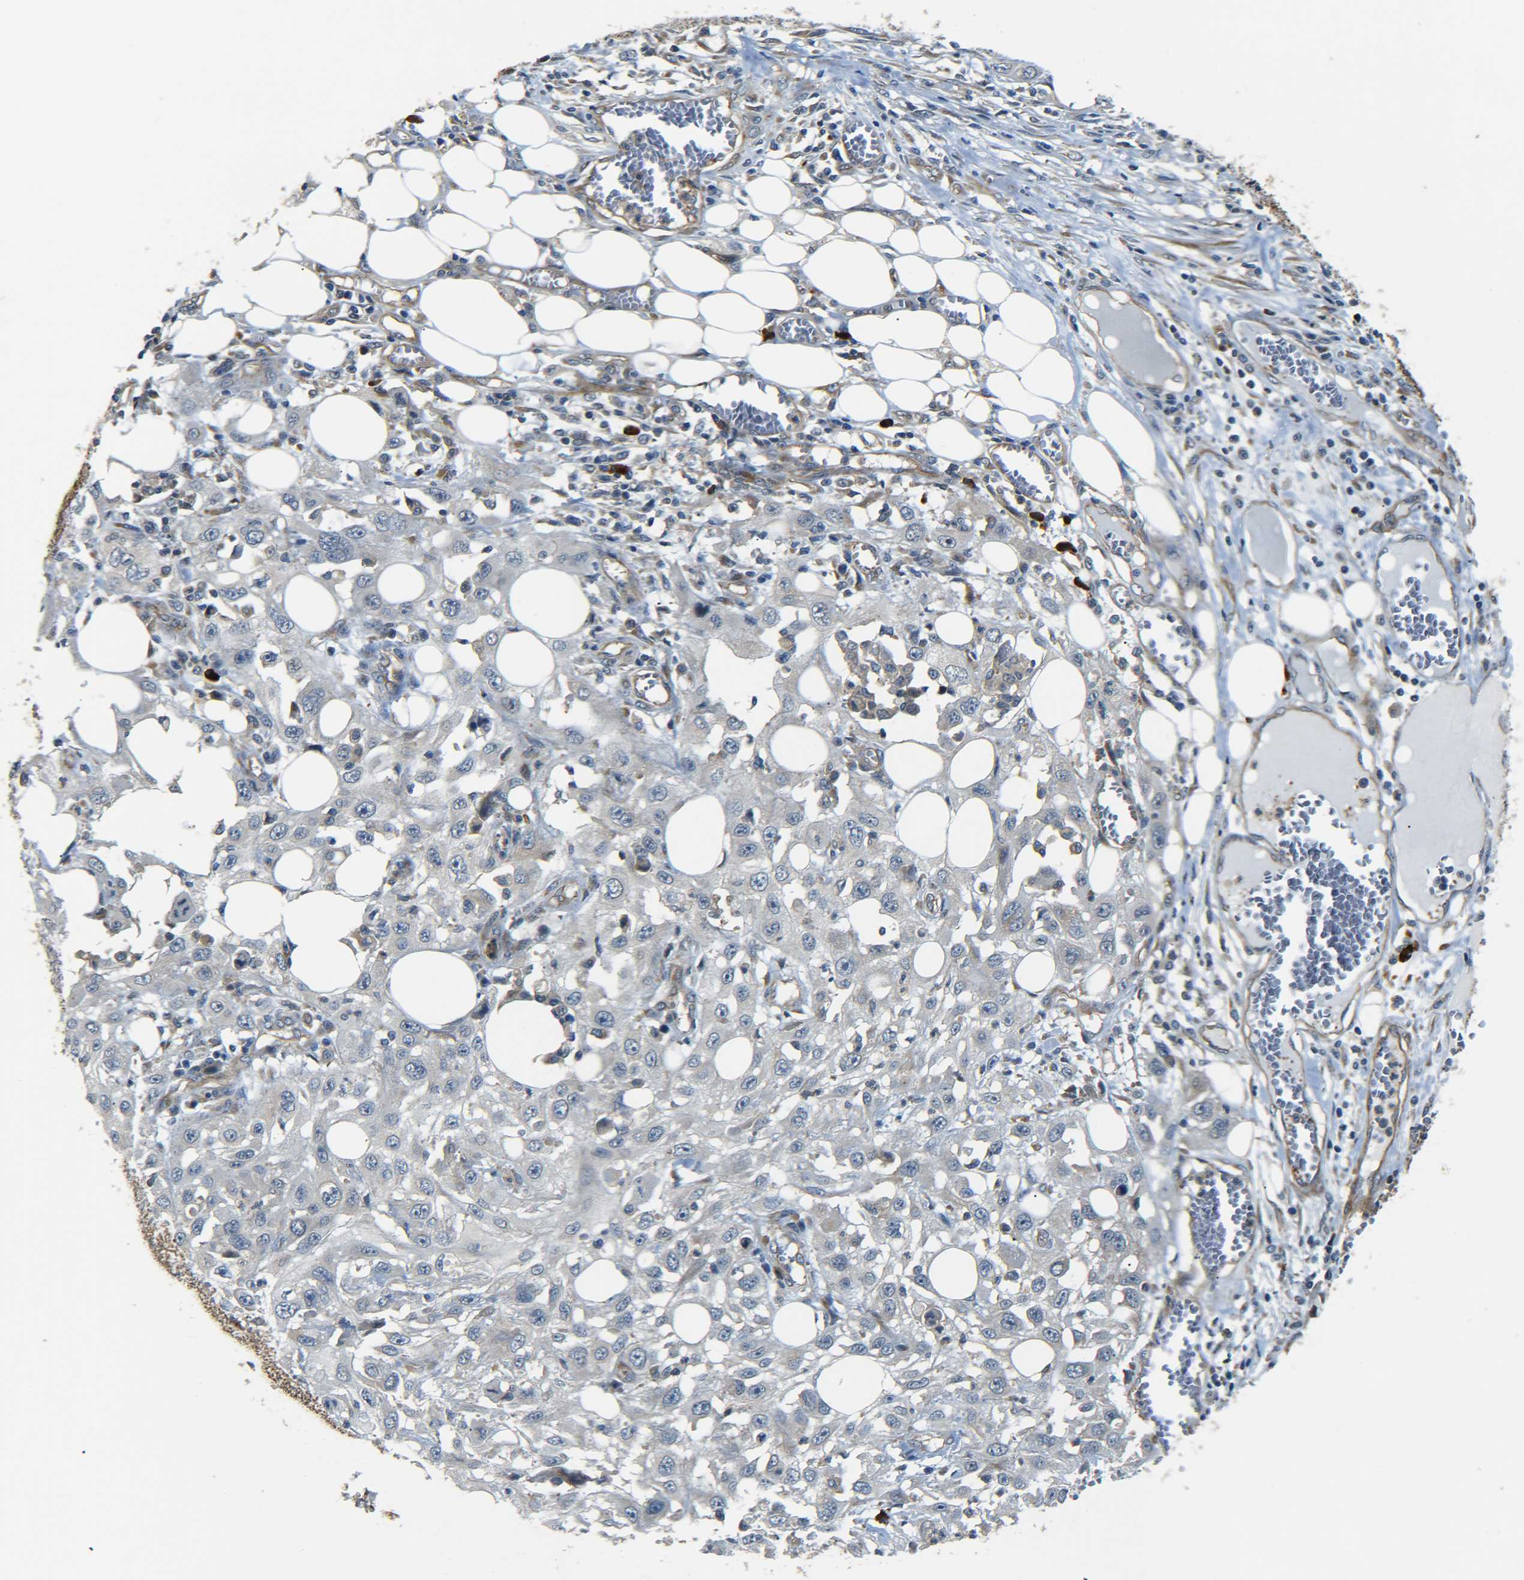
{"staining": {"intensity": "negative", "quantity": "none", "location": "none"}, "tissue": "skin cancer", "cell_type": "Tumor cells", "image_type": "cancer", "snomed": [{"axis": "morphology", "description": "Squamous cell carcinoma, NOS"}, {"axis": "topography", "description": "Skin"}], "caption": "Immunohistochemistry of human squamous cell carcinoma (skin) demonstrates no expression in tumor cells.", "gene": "MEIS1", "patient": {"sex": "male", "age": 75}}